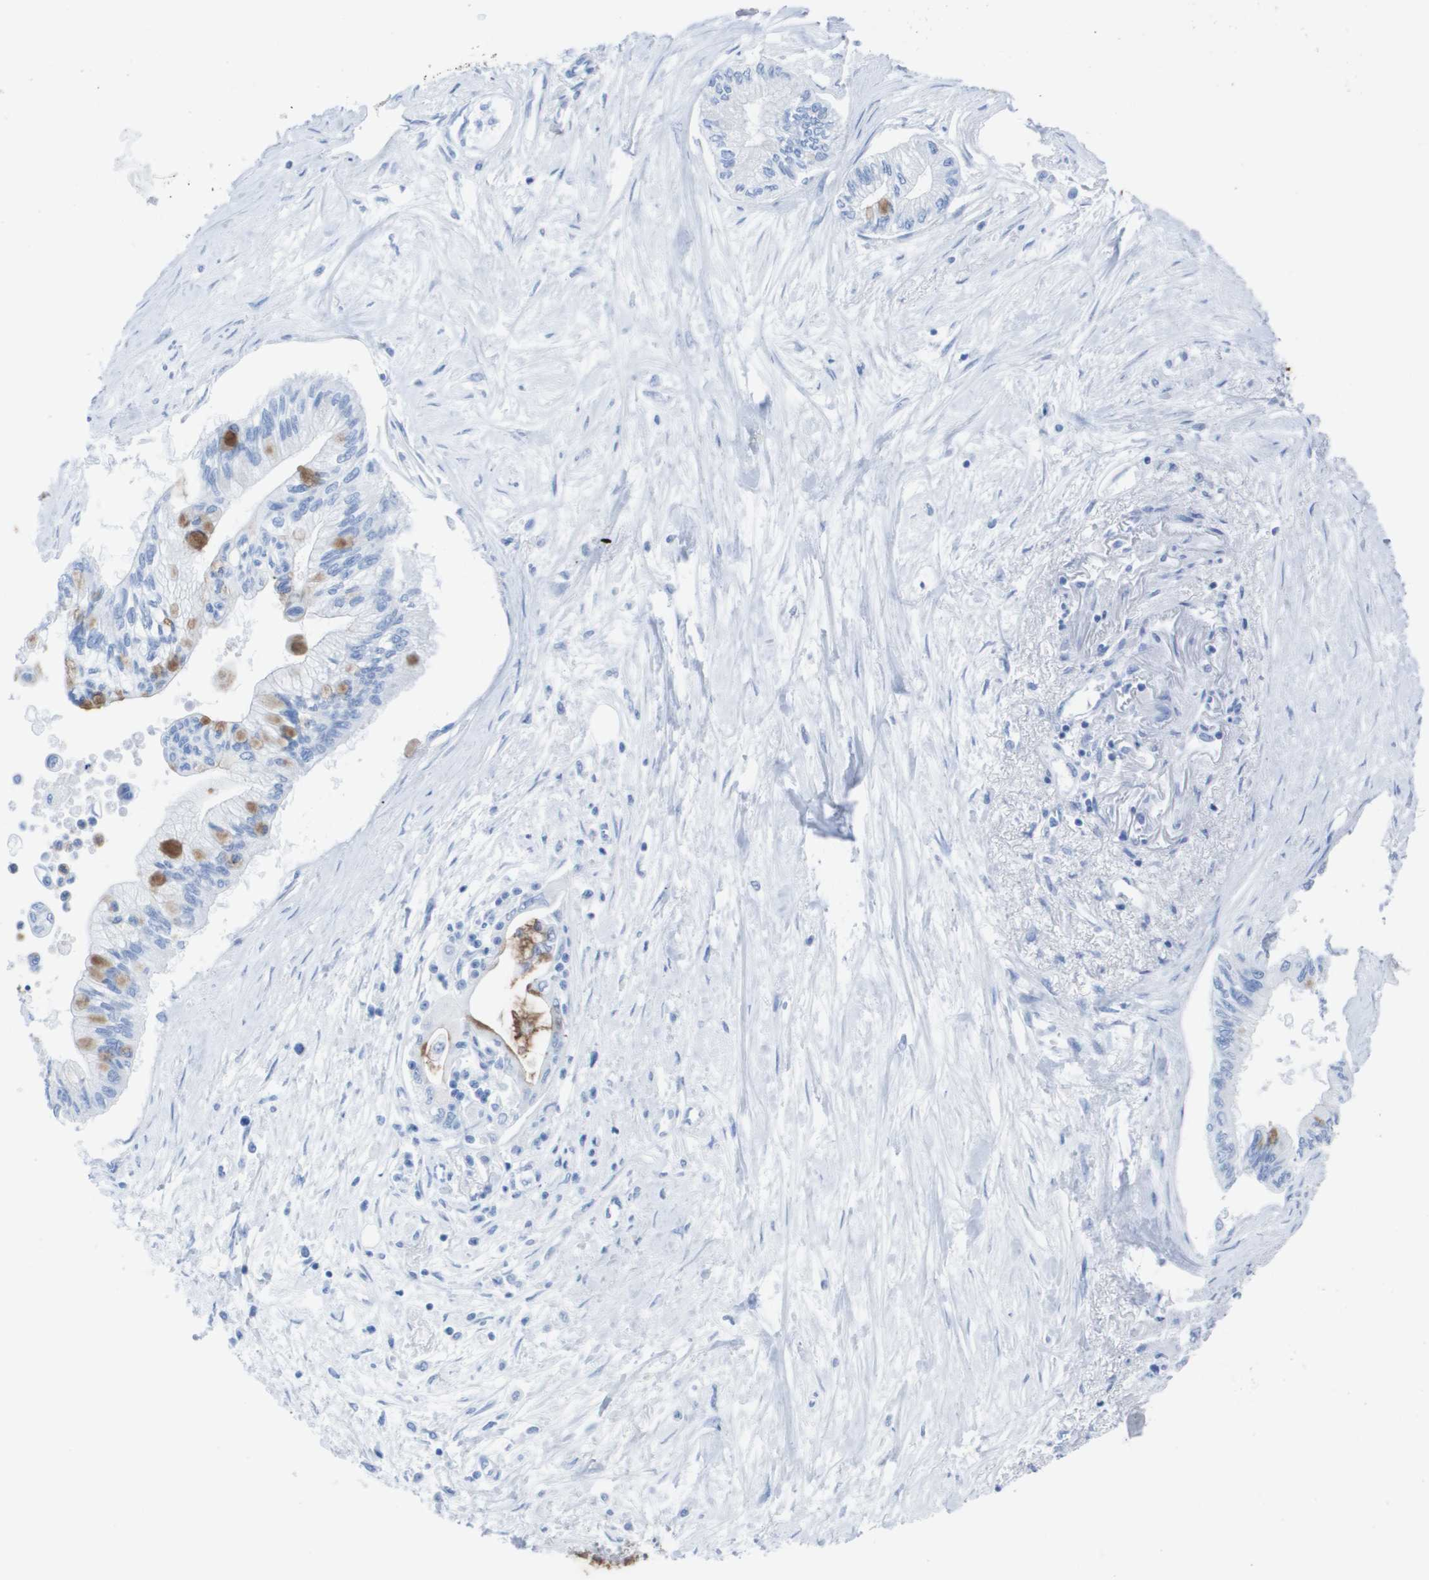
{"staining": {"intensity": "moderate", "quantity": "<25%", "location": "cytoplasmic/membranous"}, "tissue": "pancreatic cancer", "cell_type": "Tumor cells", "image_type": "cancer", "snomed": [{"axis": "morphology", "description": "Adenocarcinoma, NOS"}, {"axis": "topography", "description": "Pancreas"}], "caption": "Adenocarcinoma (pancreatic) stained with IHC reveals moderate cytoplasmic/membranous staining in about <25% of tumor cells. The protein of interest is stained brown, and the nuclei are stained in blue (DAB (3,3'-diaminobenzidine) IHC with brightfield microscopy, high magnification).", "gene": "KCNA3", "patient": {"sex": "female", "age": 77}}